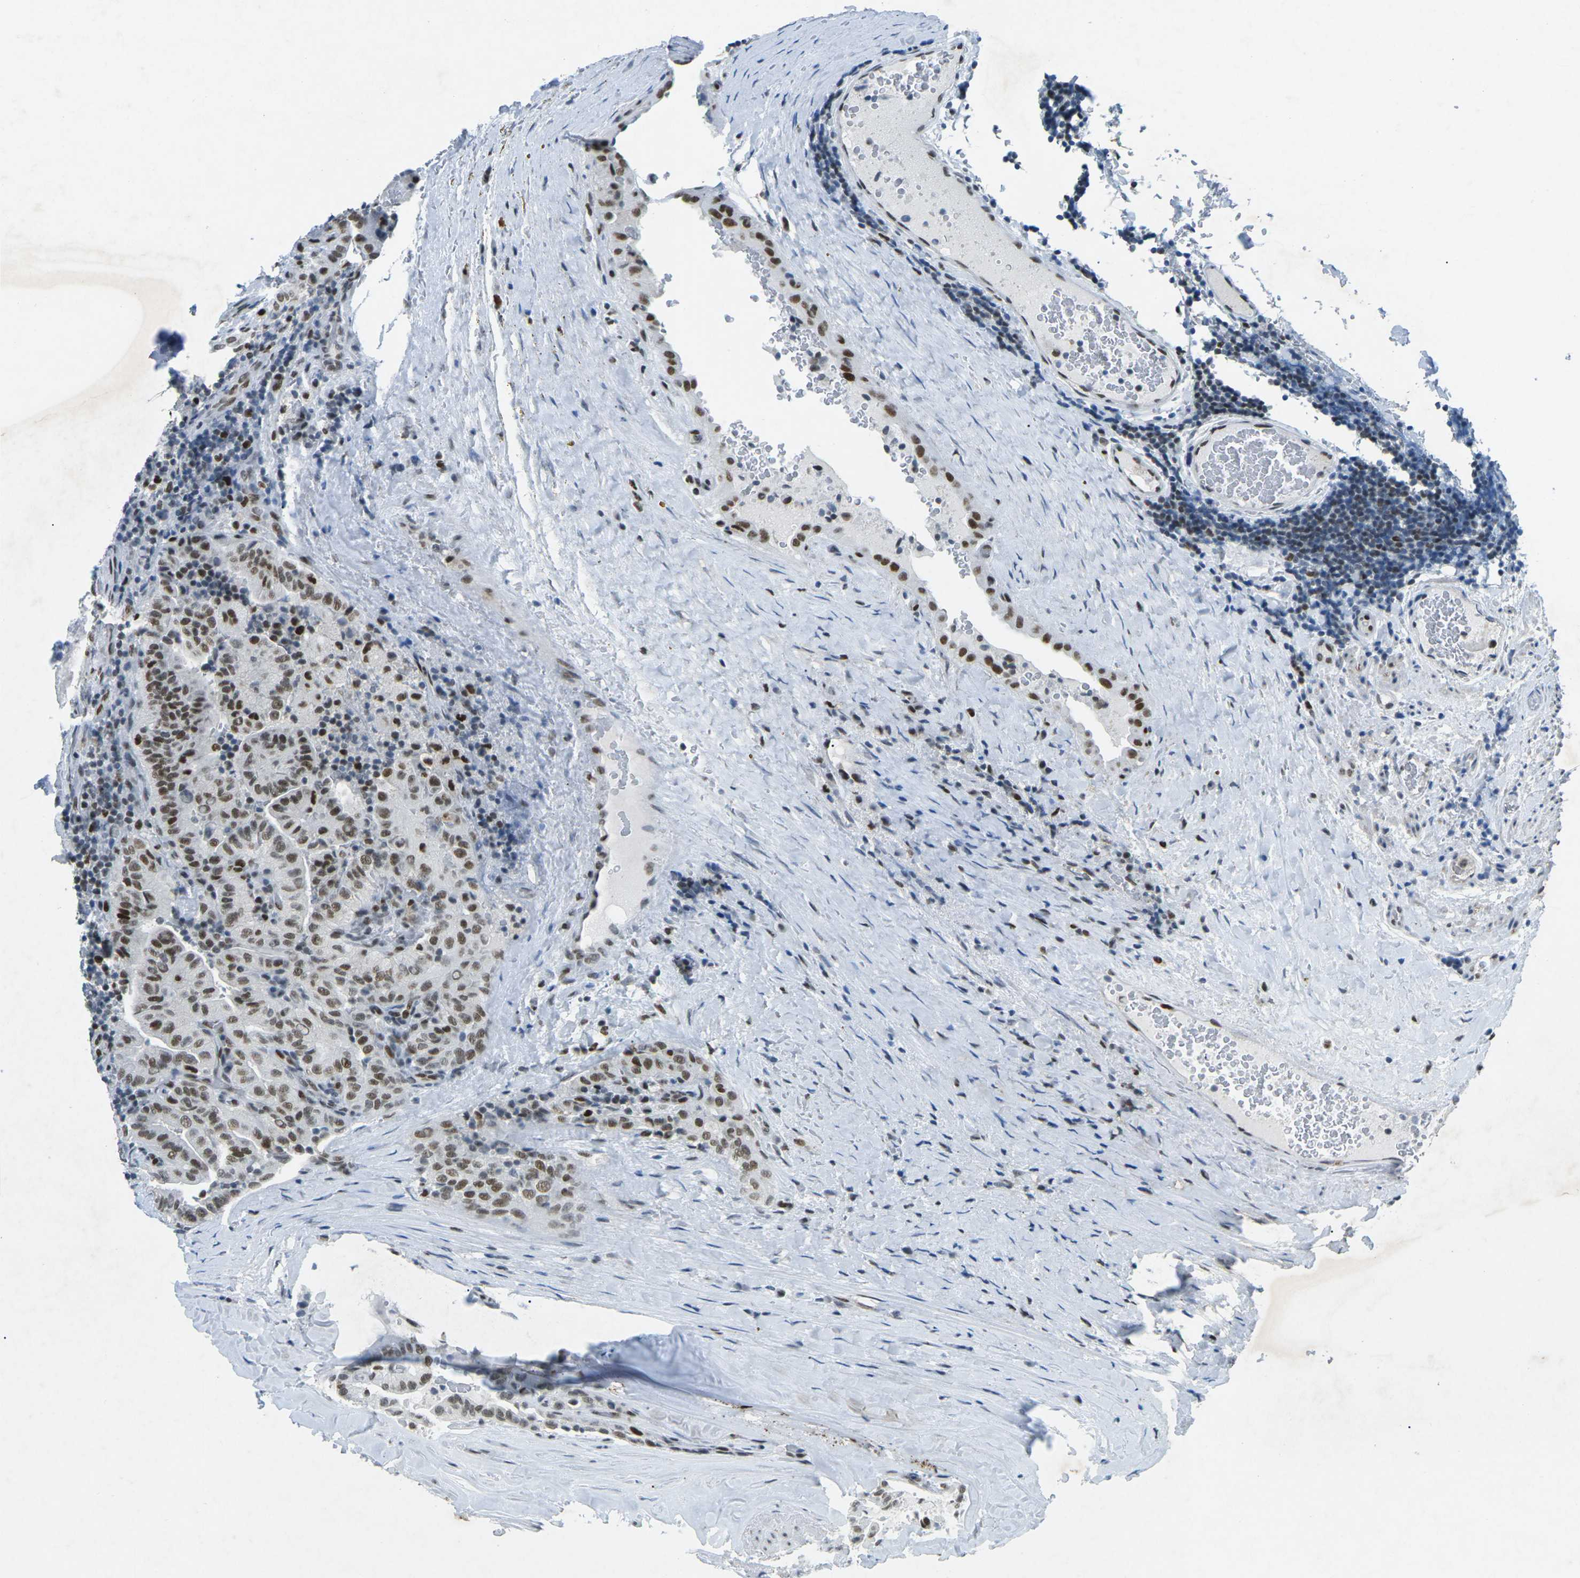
{"staining": {"intensity": "moderate", "quantity": ">75%", "location": "nuclear"}, "tissue": "thyroid cancer", "cell_type": "Tumor cells", "image_type": "cancer", "snomed": [{"axis": "morphology", "description": "Papillary adenocarcinoma, NOS"}, {"axis": "topography", "description": "Thyroid gland"}], "caption": "Brown immunohistochemical staining in thyroid papillary adenocarcinoma demonstrates moderate nuclear staining in approximately >75% of tumor cells.", "gene": "RB1", "patient": {"sex": "male", "age": 77}}